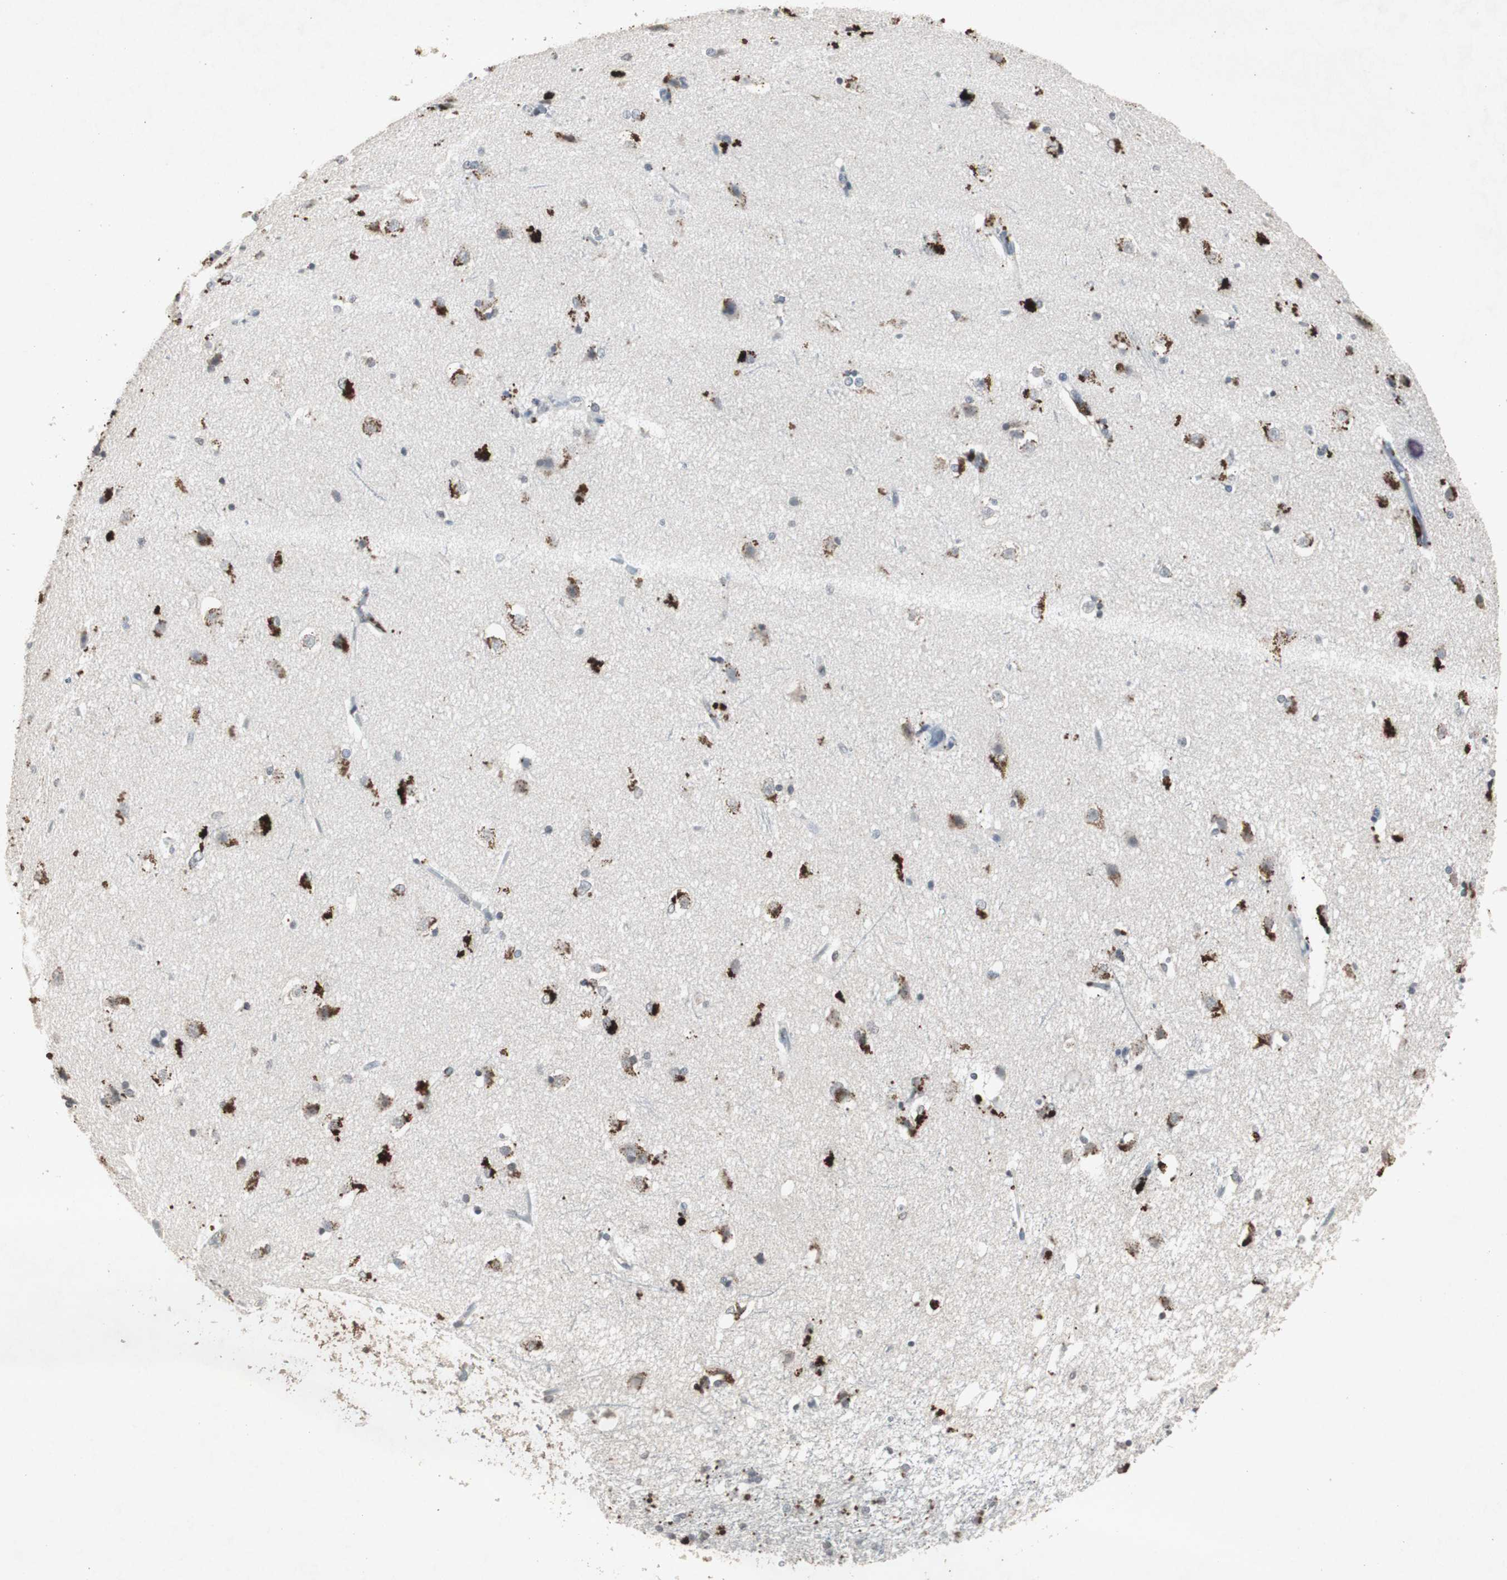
{"staining": {"intensity": "moderate", "quantity": "<25%", "location": "cytoplasmic/membranous"}, "tissue": "caudate", "cell_type": "Glial cells", "image_type": "normal", "snomed": [{"axis": "morphology", "description": "Normal tissue, NOS"}, {"axis": "topography", "description": "Lateral ventricle wall"}], "caption": "DAB (3,3'-diaminobenzidine) immunohistochemical staining of benign caudate reveals moderate cytoplasmic/membranous protein expression in about <25% of glial cells. The protein is shown in brown color, while the nuclei are stained blue.", "gene": "ADNP2", "patient": {"sex": "female", "age": 19}}